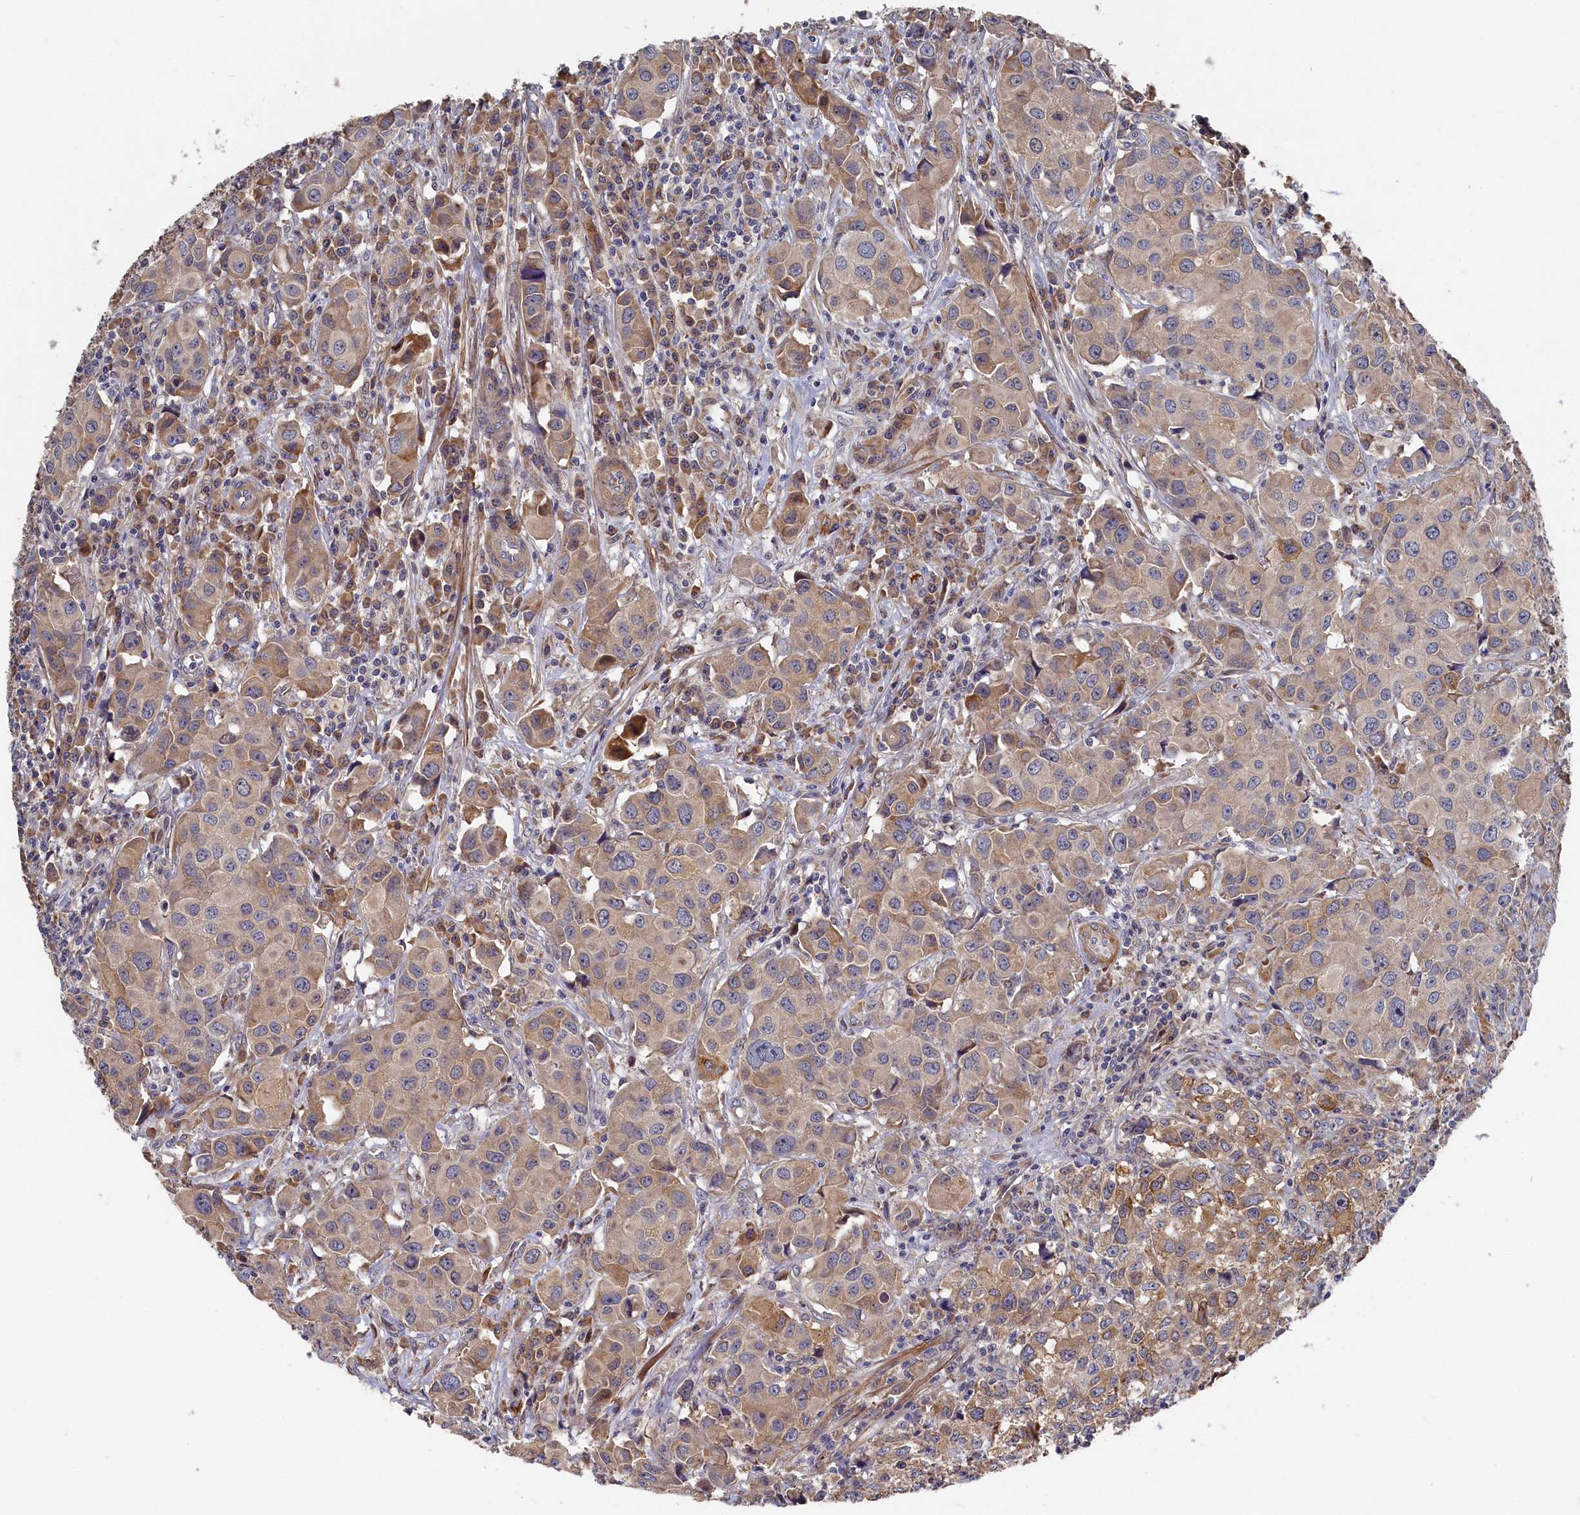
{"staining": {"intensity": "weak", "quantity": ">75%", "location": "cytoplasmic/membranous"}, "tissue": "urothelial cancer", "cell_type": "Tumor cells", "image_type": "cancer", "snomed": [{"axis": "morphology", "description": "Urothelial carcinoma, High grade"}, {"axis": "topography", "description": "Urinary bladder"}], "caption": "Immunohistochemical staining of urothelial cancer shows low levels of weak cytoplasmic/membranous positivity in about >75% of tumor cells. The protein of interest is shown in brown color, while the nuclei are stained blue.", "gene": "CYB5D2", "patient": {"sex": "female", "age": 75}}